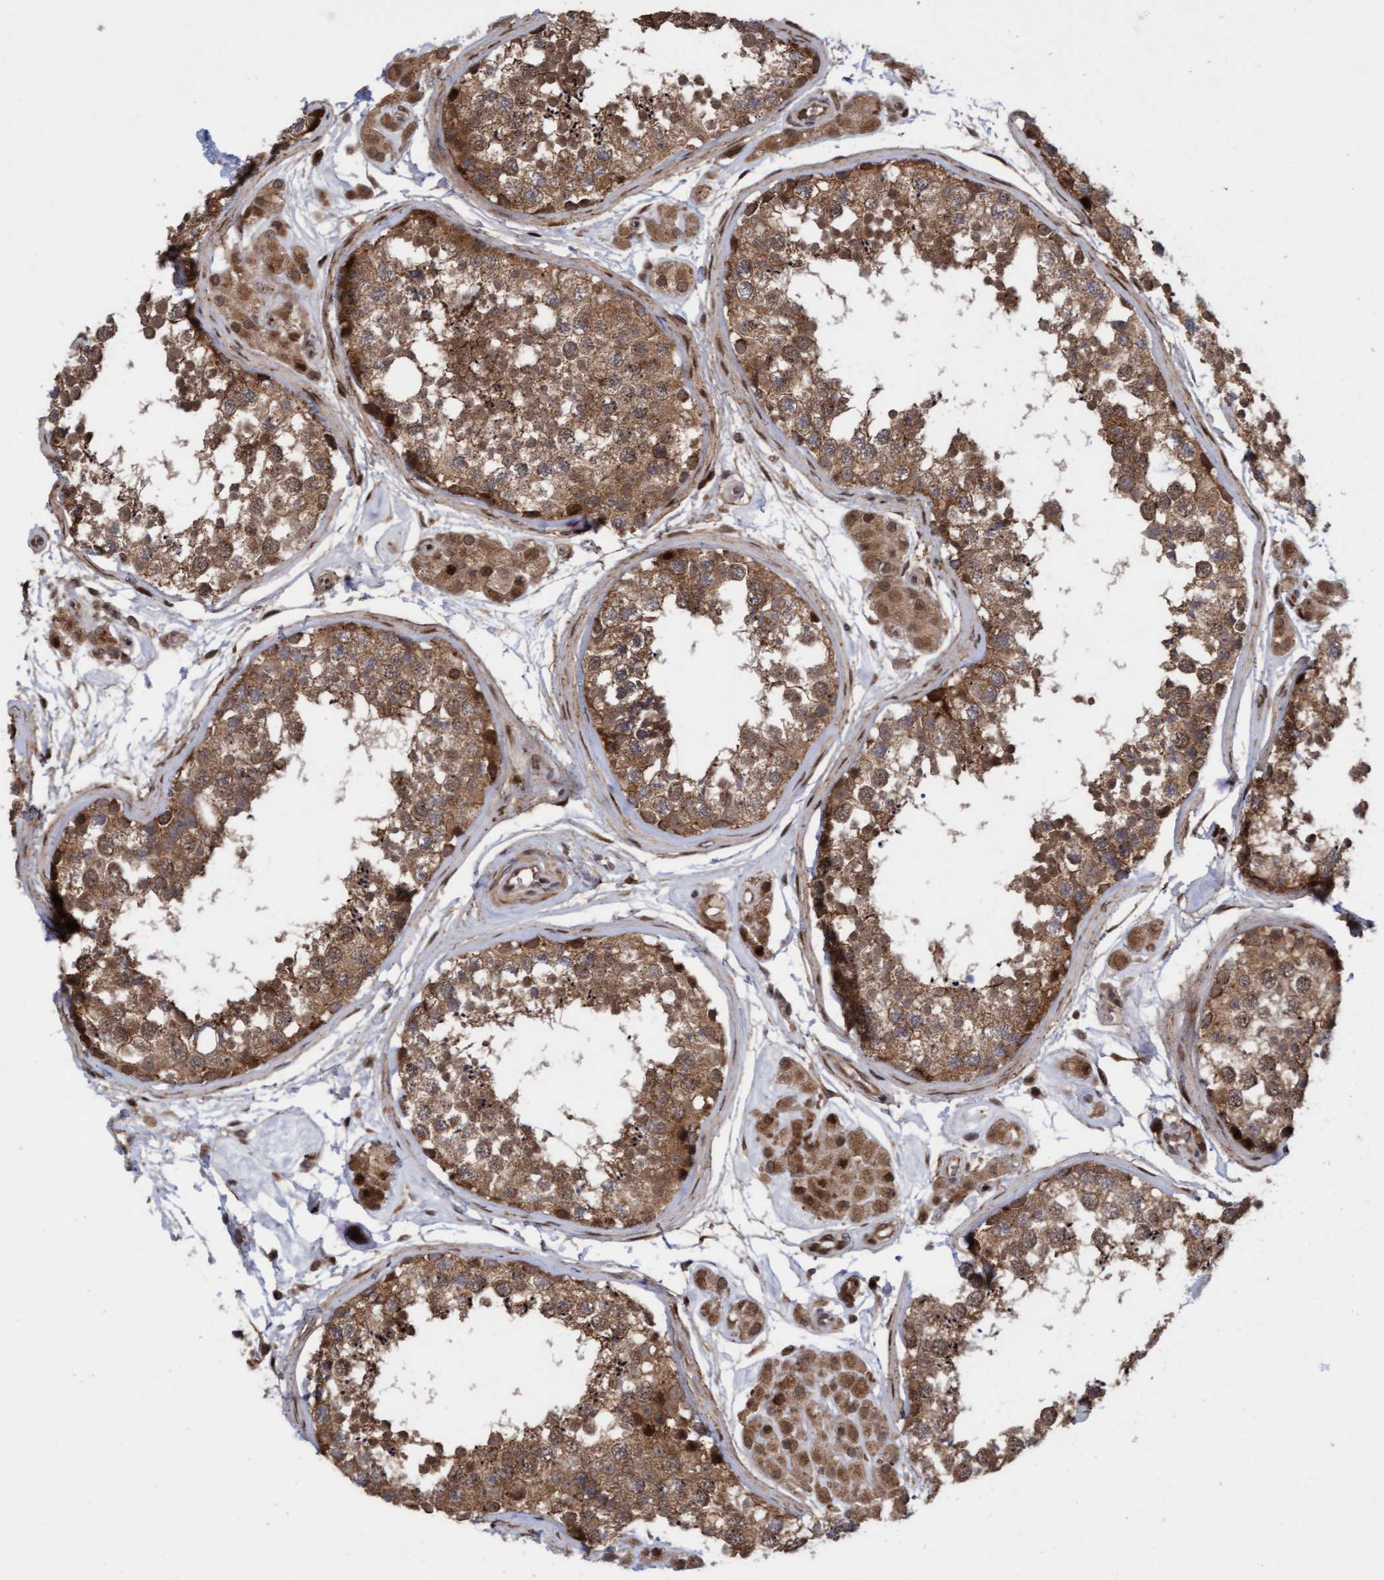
{"staining": {"intensity": "moderate", "quantity": ">75%", "location": "cytoplasmic/membranous,nuclear"}, "tissue": "testis", "cell_type": "Cells in seminiferous ducts", "image_type": "normal", "snomed": [{"axis": "morphology", "description": "Normal tissue, NOS"}, {"axis": "topography", "description": "Testis"}], "caption": "Protein expression analysis of normal testis displays moderate cytoplasmic/membranous,nuclear staining in approximately >75% of cells in seminiferous ducts. Using DAB (3,3'-diaminobenzidine) (brown) and hematoxylin (blue) stains, captured at high magnification using brightfield microscopy.", "gene": "ITFG1", "patient": {"sex": "male", "age": 56}}